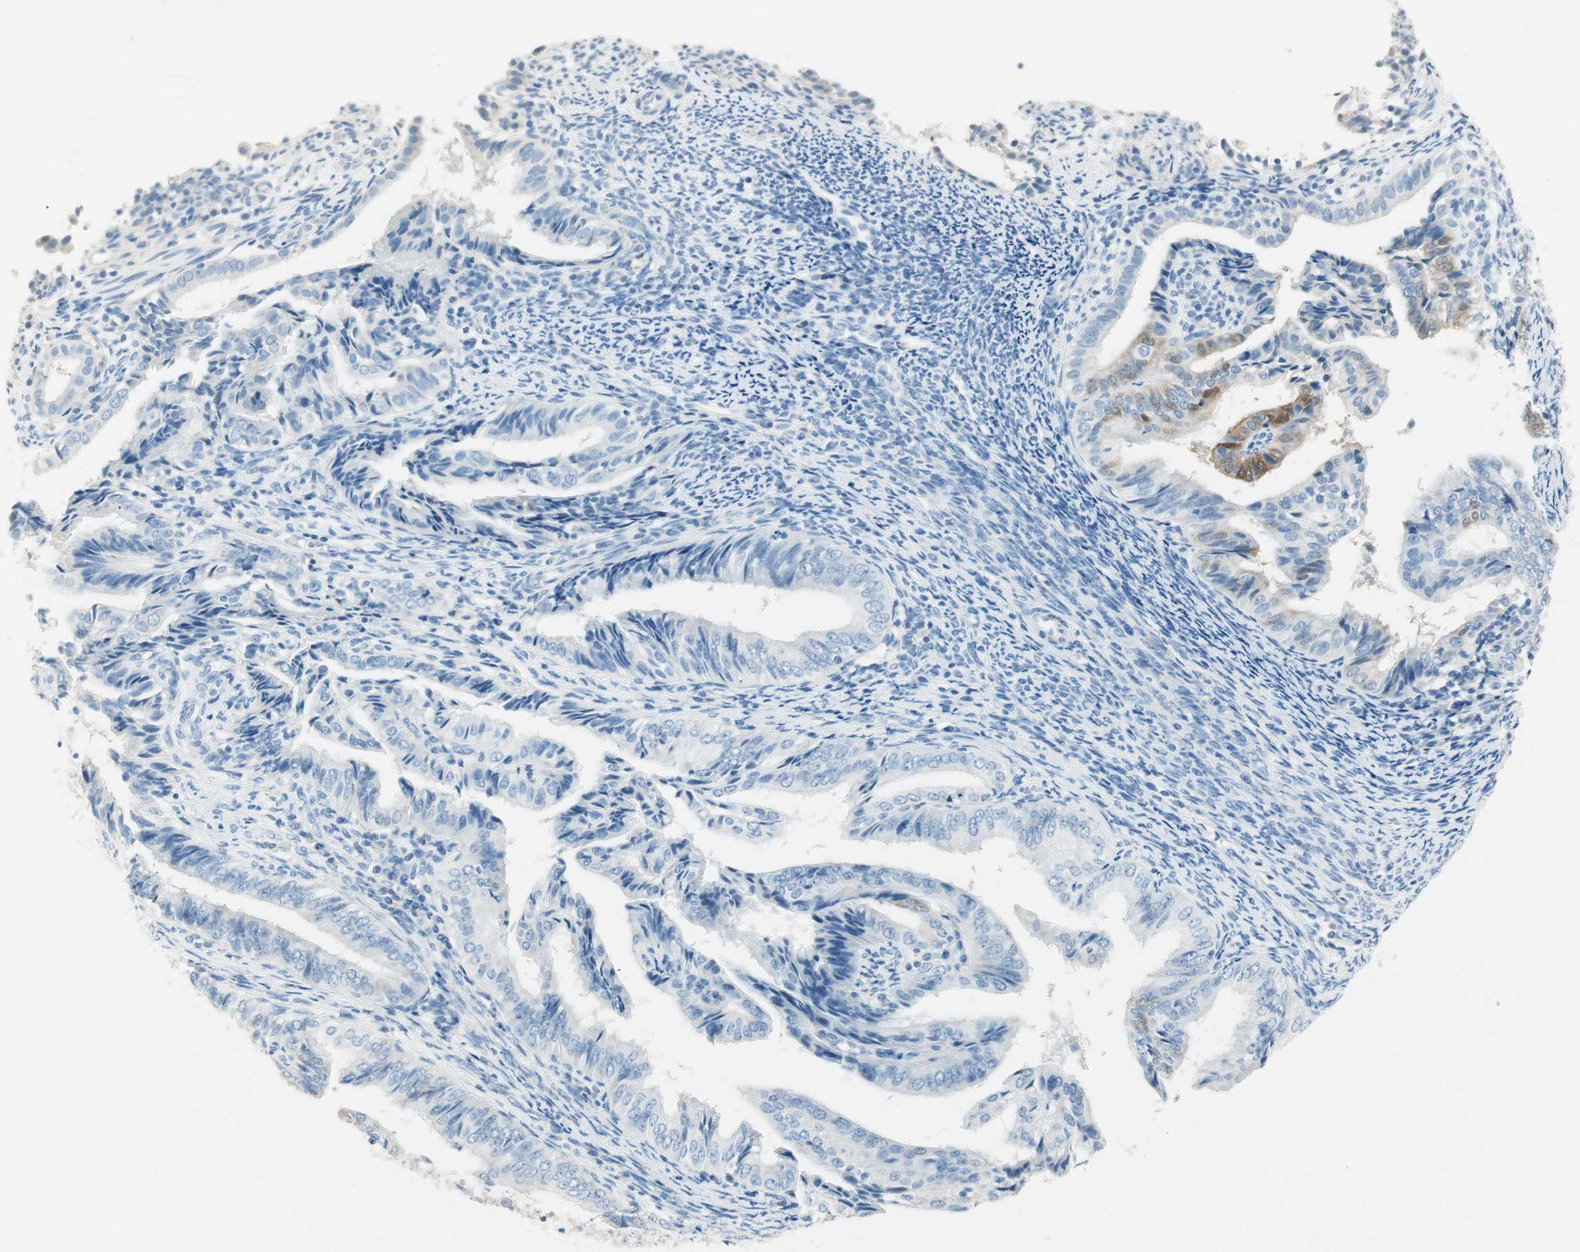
{"staining": {"intensity": "strong", "quantity": "<25%", "location": "cytoplasmic/membranous,nuclear"}, "tissue": "endometrial cancer", "cell_type": "Tumor cells", "image_type": "cancer", "snomed": [{"axis": "morphology", "description": "Adenocarcinoma, NOS"}, {"axis": "topography", "description": "Endometrium"}], "caption": "Immunohistochemical staining of endometrial cancer demonstrates strong cytoplasmic/membranous and nuclear protein expression in approximately <25% of tumor cells.", "gene": "HPGD", "patient": {"sex": "female", "age": 58}}